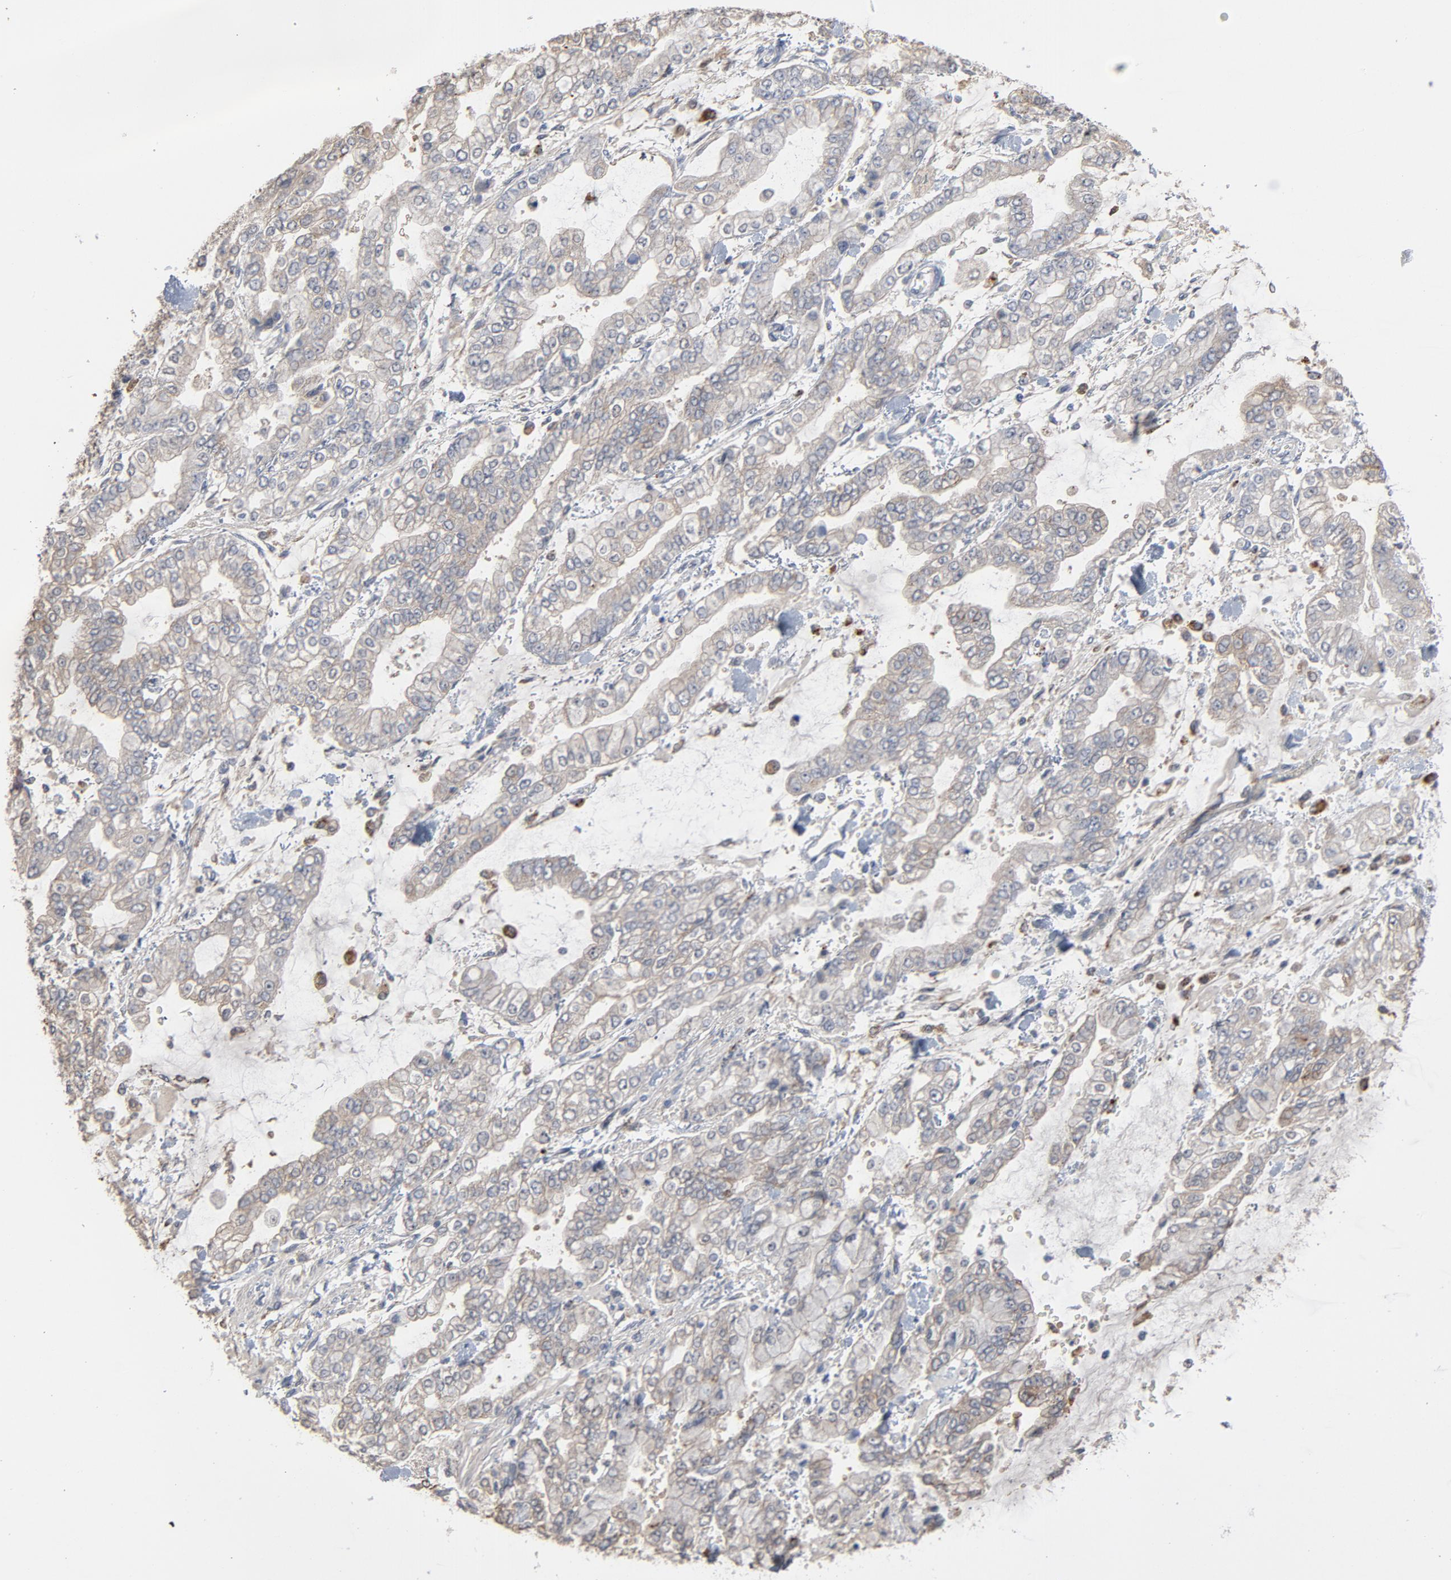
{"staining": {"intensity": "negative", "quantity": "none", "location": "none"}, "tissue": "stomach cancer", "cell_type": "Tumor cells", "image_type": "cancer", "snomed": [{"axis": "morphology", "description": "Normal tissue, NOS"}, {"axis": "morphology", "description": "Adenocarcinoma, NOS"}, {"axis": "topography", "description": "Stomach, upper"}, {"axis": "topography", "description": "Stomach"}], "caption": "Protein analysis of stomach cancer (adenocarcinoma) exhibits no significant positivity in tumor cells.", "gene": "POMT2", "patient": {"sex": "male", "age": 76}}